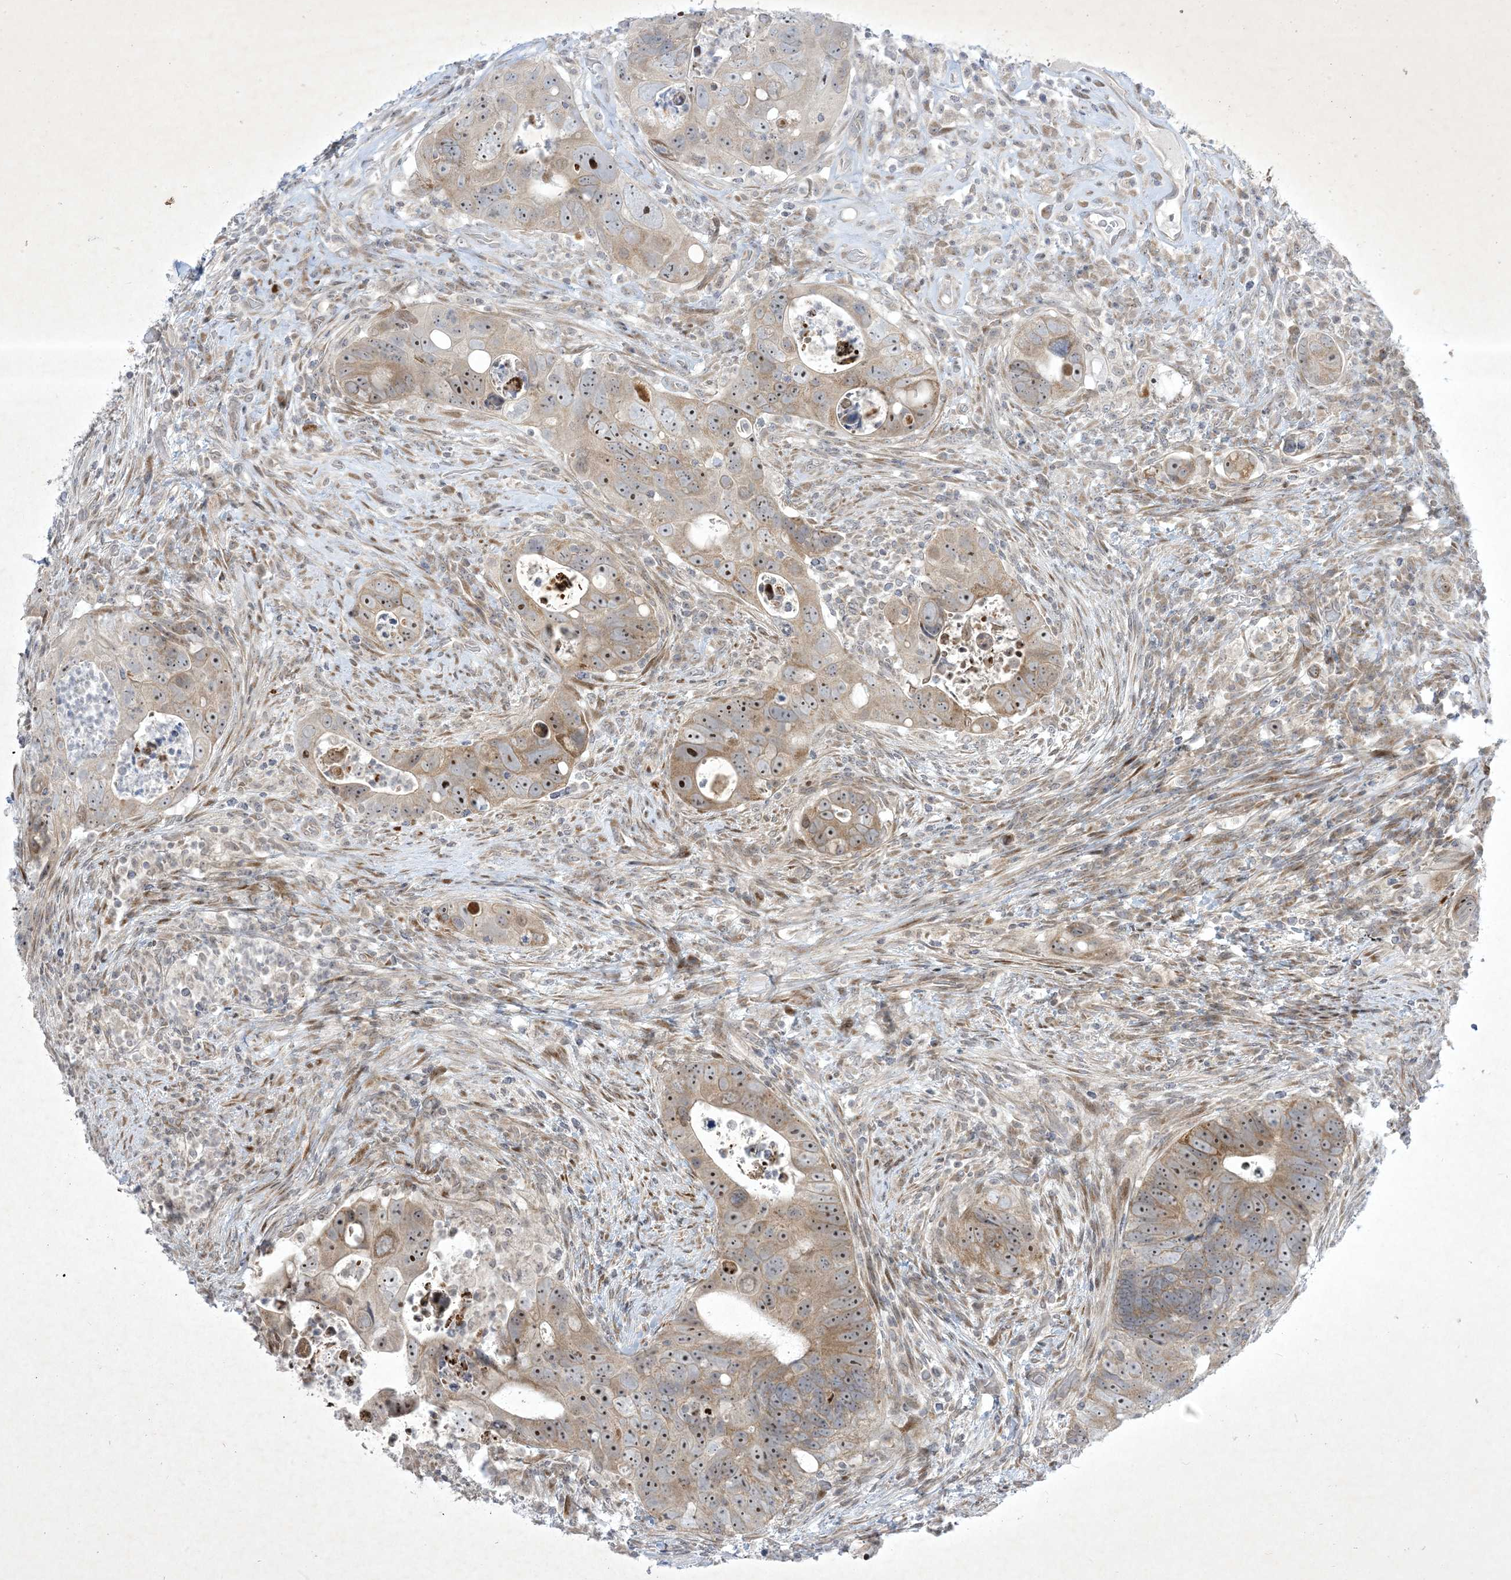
{"staining": {"intensity": "moderate", "quantity": ">75%", "location": "cytoplasmic/membranous,nuclear"}, "tissue": "colorectal cancer", "cell_type": "Tumor cells", "image_type": "cancer", "snomed": [{"axis": "morphology", "description": "Adenocarcinoma, NOS"}, {"axis": "topography", "description": "Rectum"}], "caption": "Immunohistochemistry (IHC) histopathology image of neoplastic tissue: human colorectal adenocarcinoma stained using IHC exhibits medium levels of moderate protein expression localized specifically in the cytoplasmic/membranous and nuclear of tumor cells, appearing as a cytoplasmic/membranous and nuclear brown color.", "gene": "SOGA3", "patient": {"sex": "male", "age": 59}}